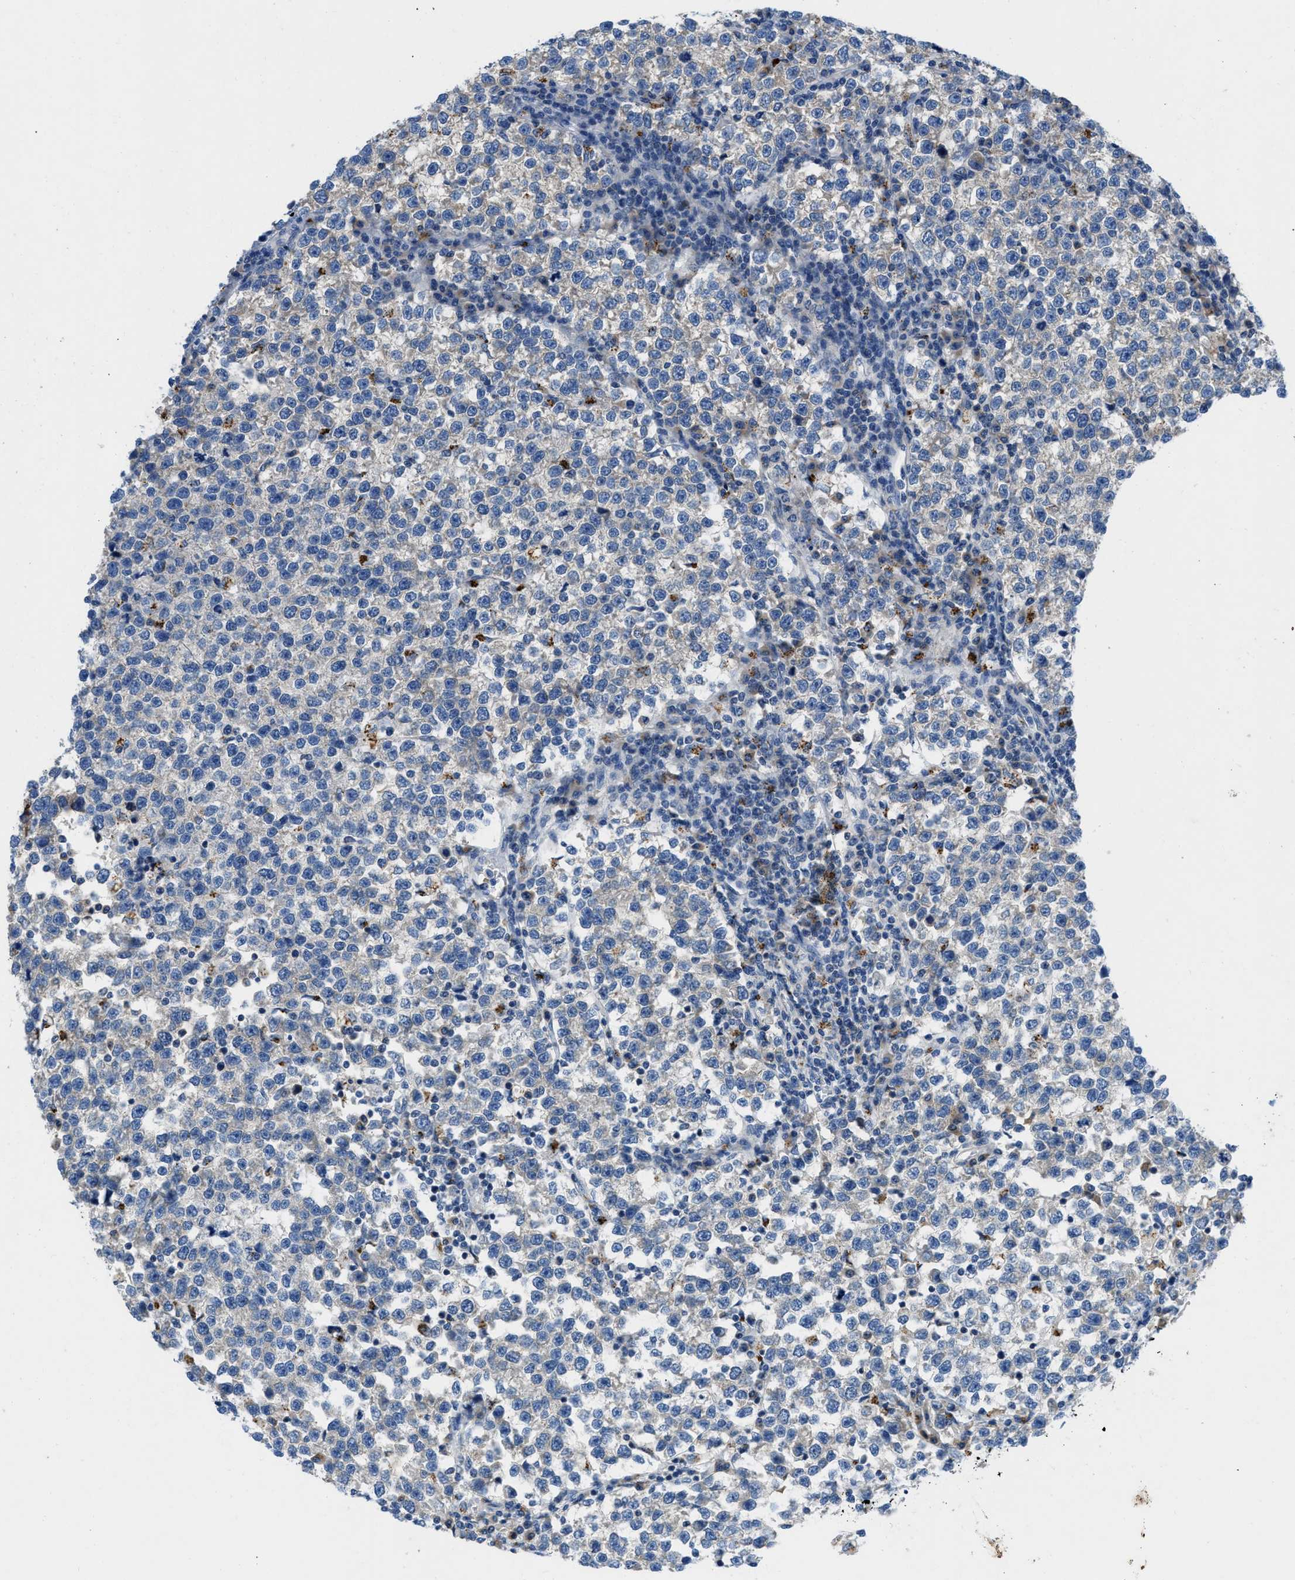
{"staining": {"intensity": "negative", "quantity": "none", "location": "none"}, "tissue": "testis cancer", "cell_type": "Tumor cells", "image_type": "cancer", "snomed": [{"axis": "morphology", "description": "Normal tissue, NOS"}, {"axis": "morphology", "description": "Seminoma, NOS"}, {"axis": "topography", "description": "Testis"}], "caption": "Micrograph shows no protein positivity in tumor cells of seminoma (testis) tissue. (IHC, brightfield microscopy, high magnification).", "gene": "TMEM248", "patient": {"sex": "male", "age": 43}}